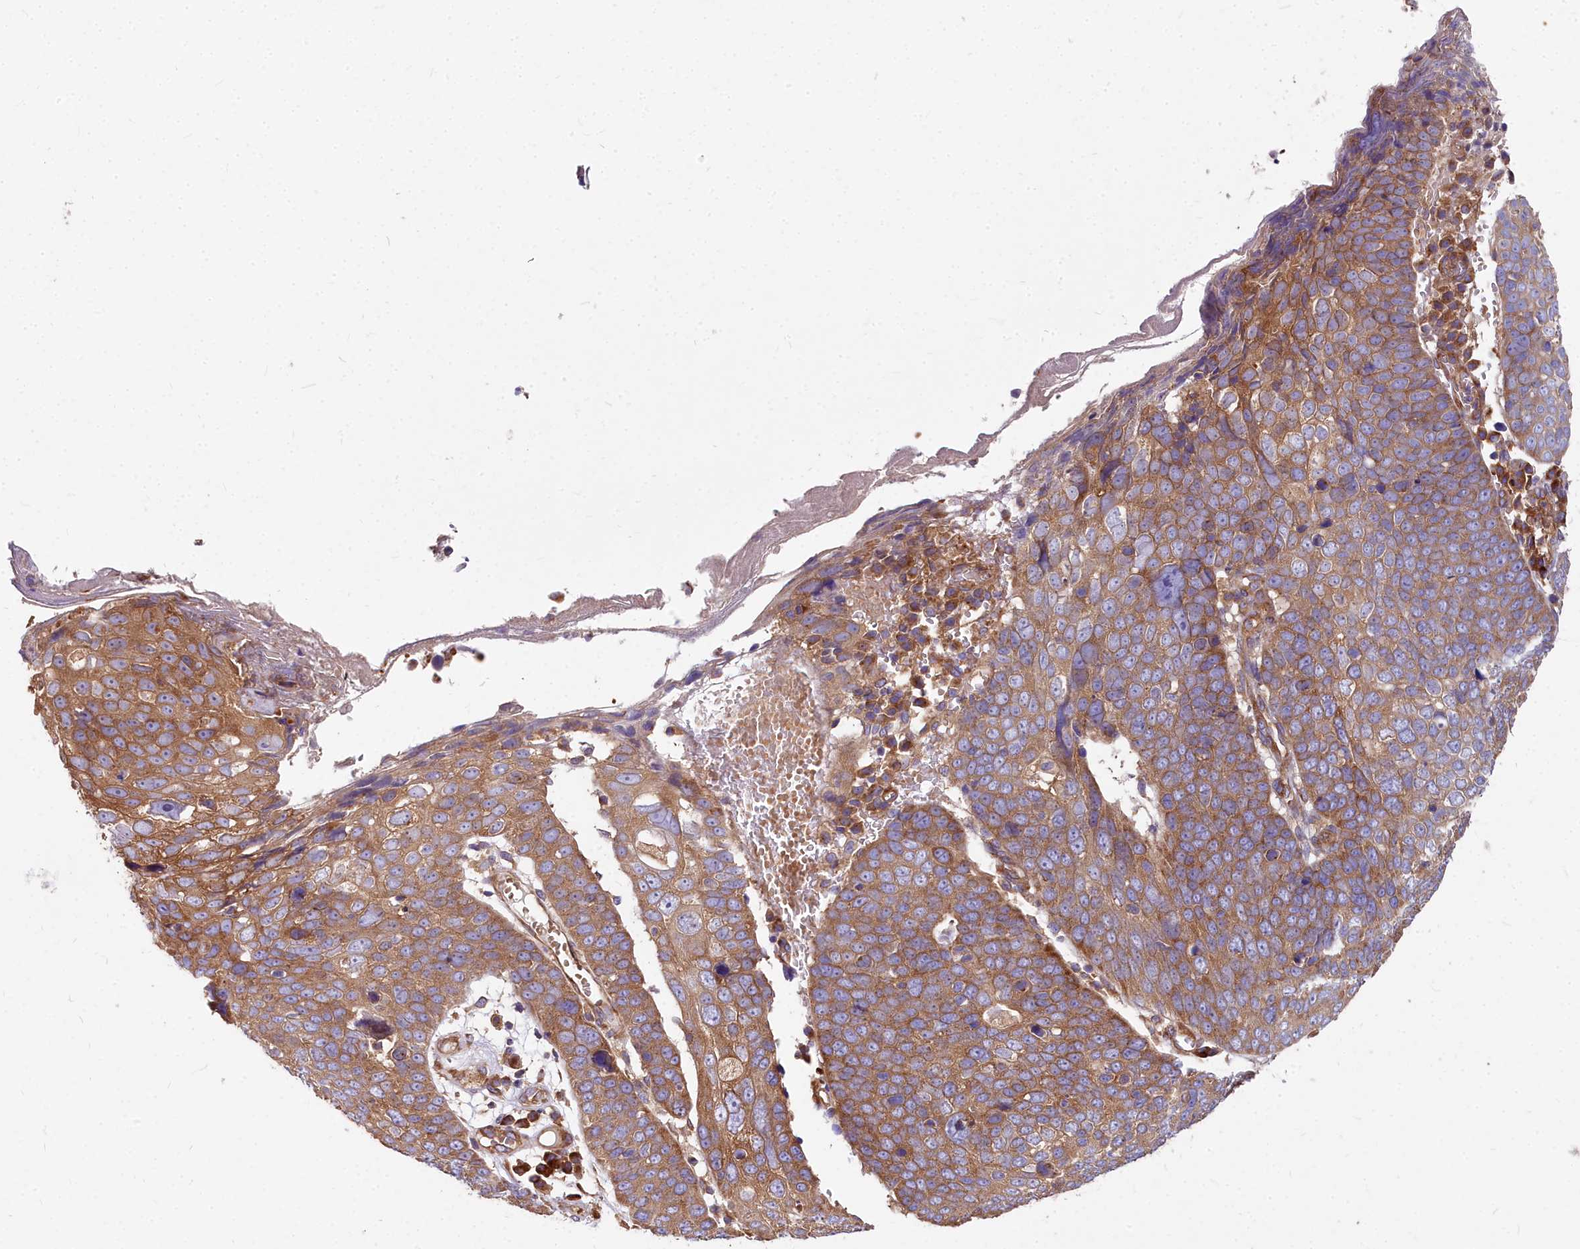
{"staining": {"intensity": "moderate", "quantity": ">75%", "location": "cytoplasmic/membranous"}, "tissue": "skin cancer", "cell_type": "Tumor cells", "image_type": "cancer", "snomed": [{"axis": "morphology", "description": "Squamous cell carcinoma, NOS"}, {"axis": "topography", "description": "Skin"}], "caption": "The micrograph displays immunohistochemical staining of skin squamous cell carcinoma. There is moderate cytoplasmic/membranous expression is identified in about >75% of tumor cells. (IHC, brightfield microscopy, high magnification).", "gene": "DCTN3", "patient": {"sex": "male", "age": 71}}